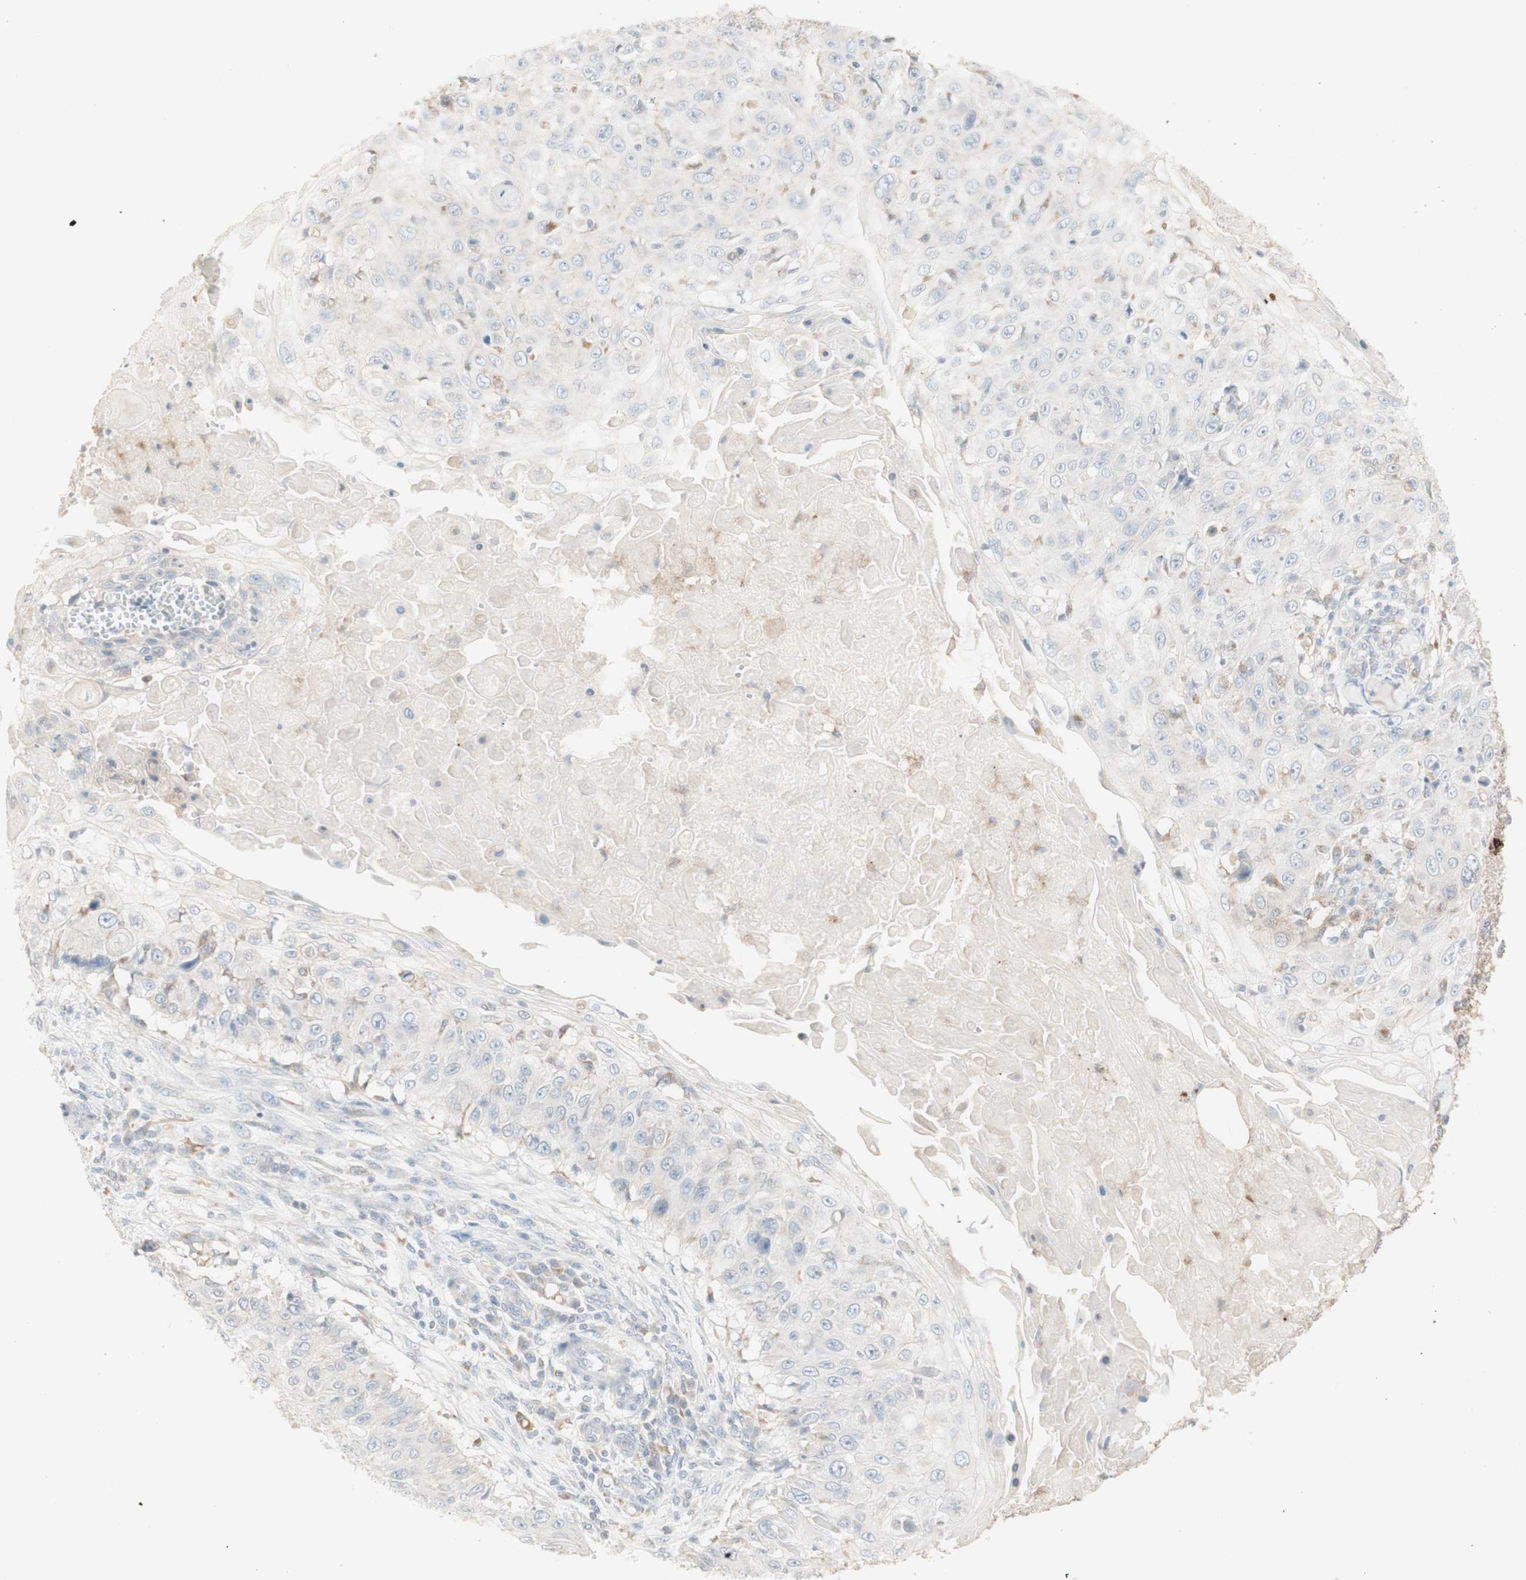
{"staining": {"intensity": "negative", "quantity": "none", "location": "none"}, "tissue": "skin cancer", "cell_type": "Tumor cells", "image_type": "cancer", "snomed": [{"axis": "morphology", "description": "Squamous cell carcinoma, NOS"}, {"axis": "topography", "description": "Skin"}], "caption": "Immunohistochemical staining of skin cancer (squamous cell carcinoma) shows no significant positivity in tumor cells.", "gene": "ATP6V1B1", "patient": {"sex": "male", "age": 86}}